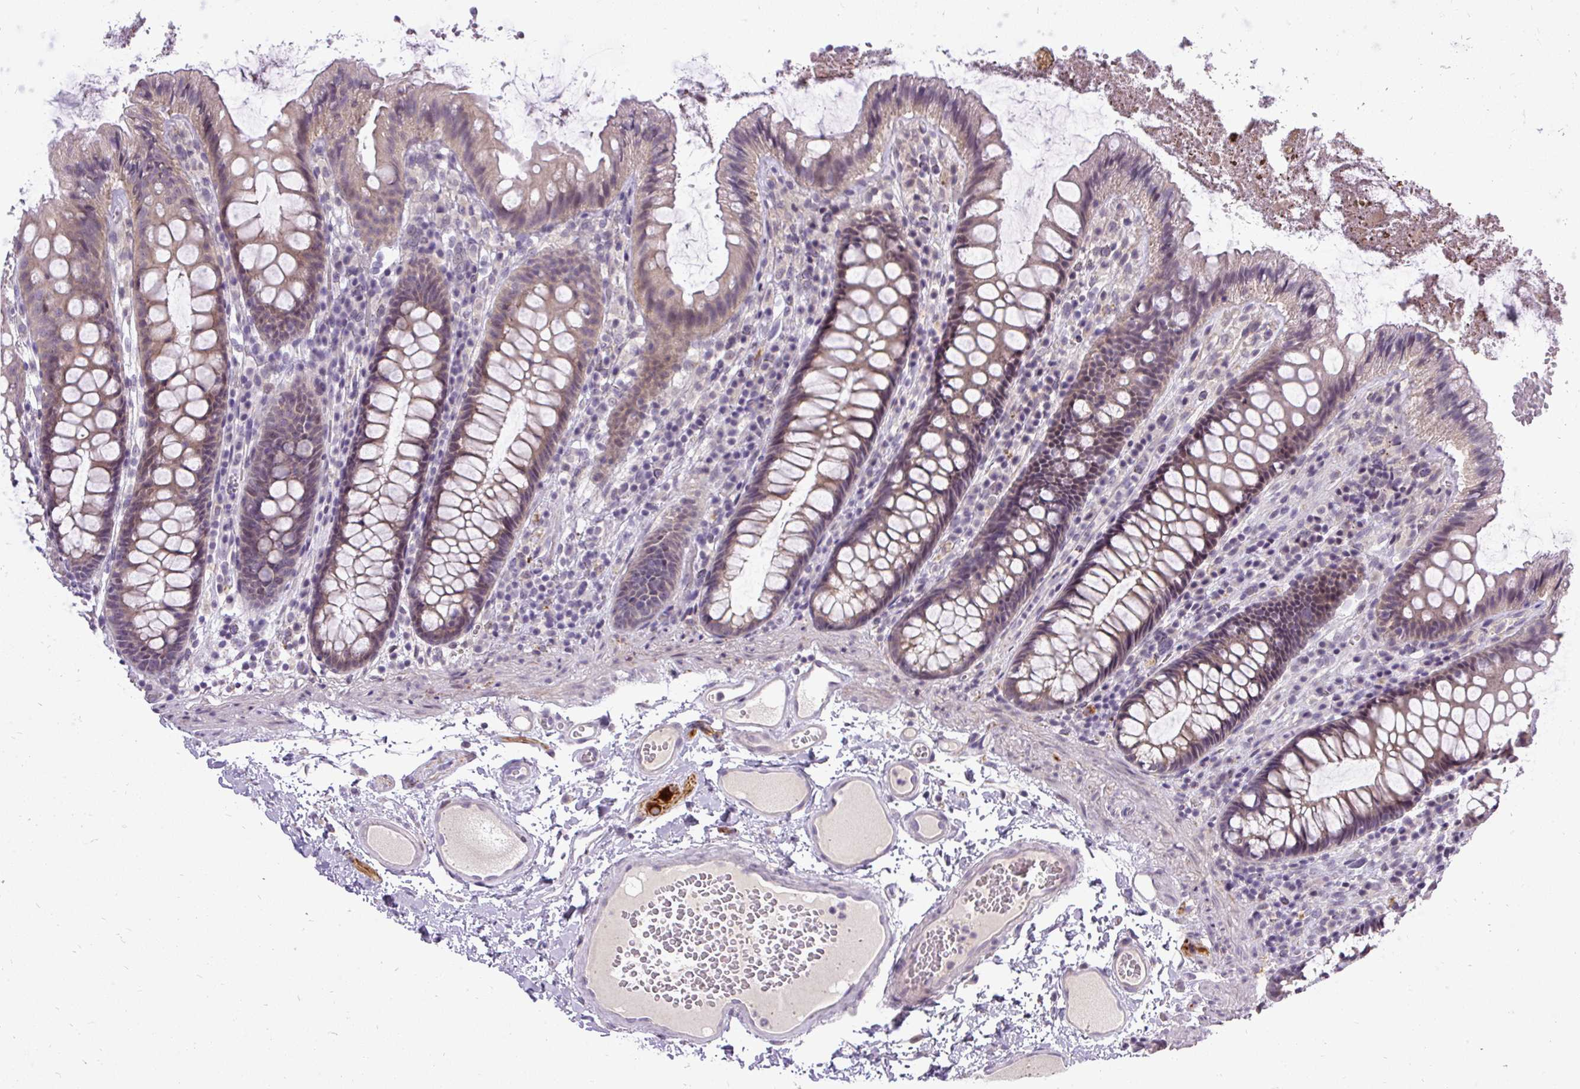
{"staining": {"intensity": "negative", "quantity": "none", "location": "none"}, "tissue": "colon", "cell_type": "Endothelial cells", "image_type": "normal", "snomed": [{"axis": "morphology", "description": "Normal tissue, NOS"}, {"axis": "topography", "description": "Colon"}], "caption": "There is no significant staining in endothelial cells of colon. (DAB (3,3'-diaminobenzidine) immunohistochemistry visualized using brightfield microscopy, high magnification).", "gene": "FAM117B", "patient": {"sex": "male", "age": 84}}